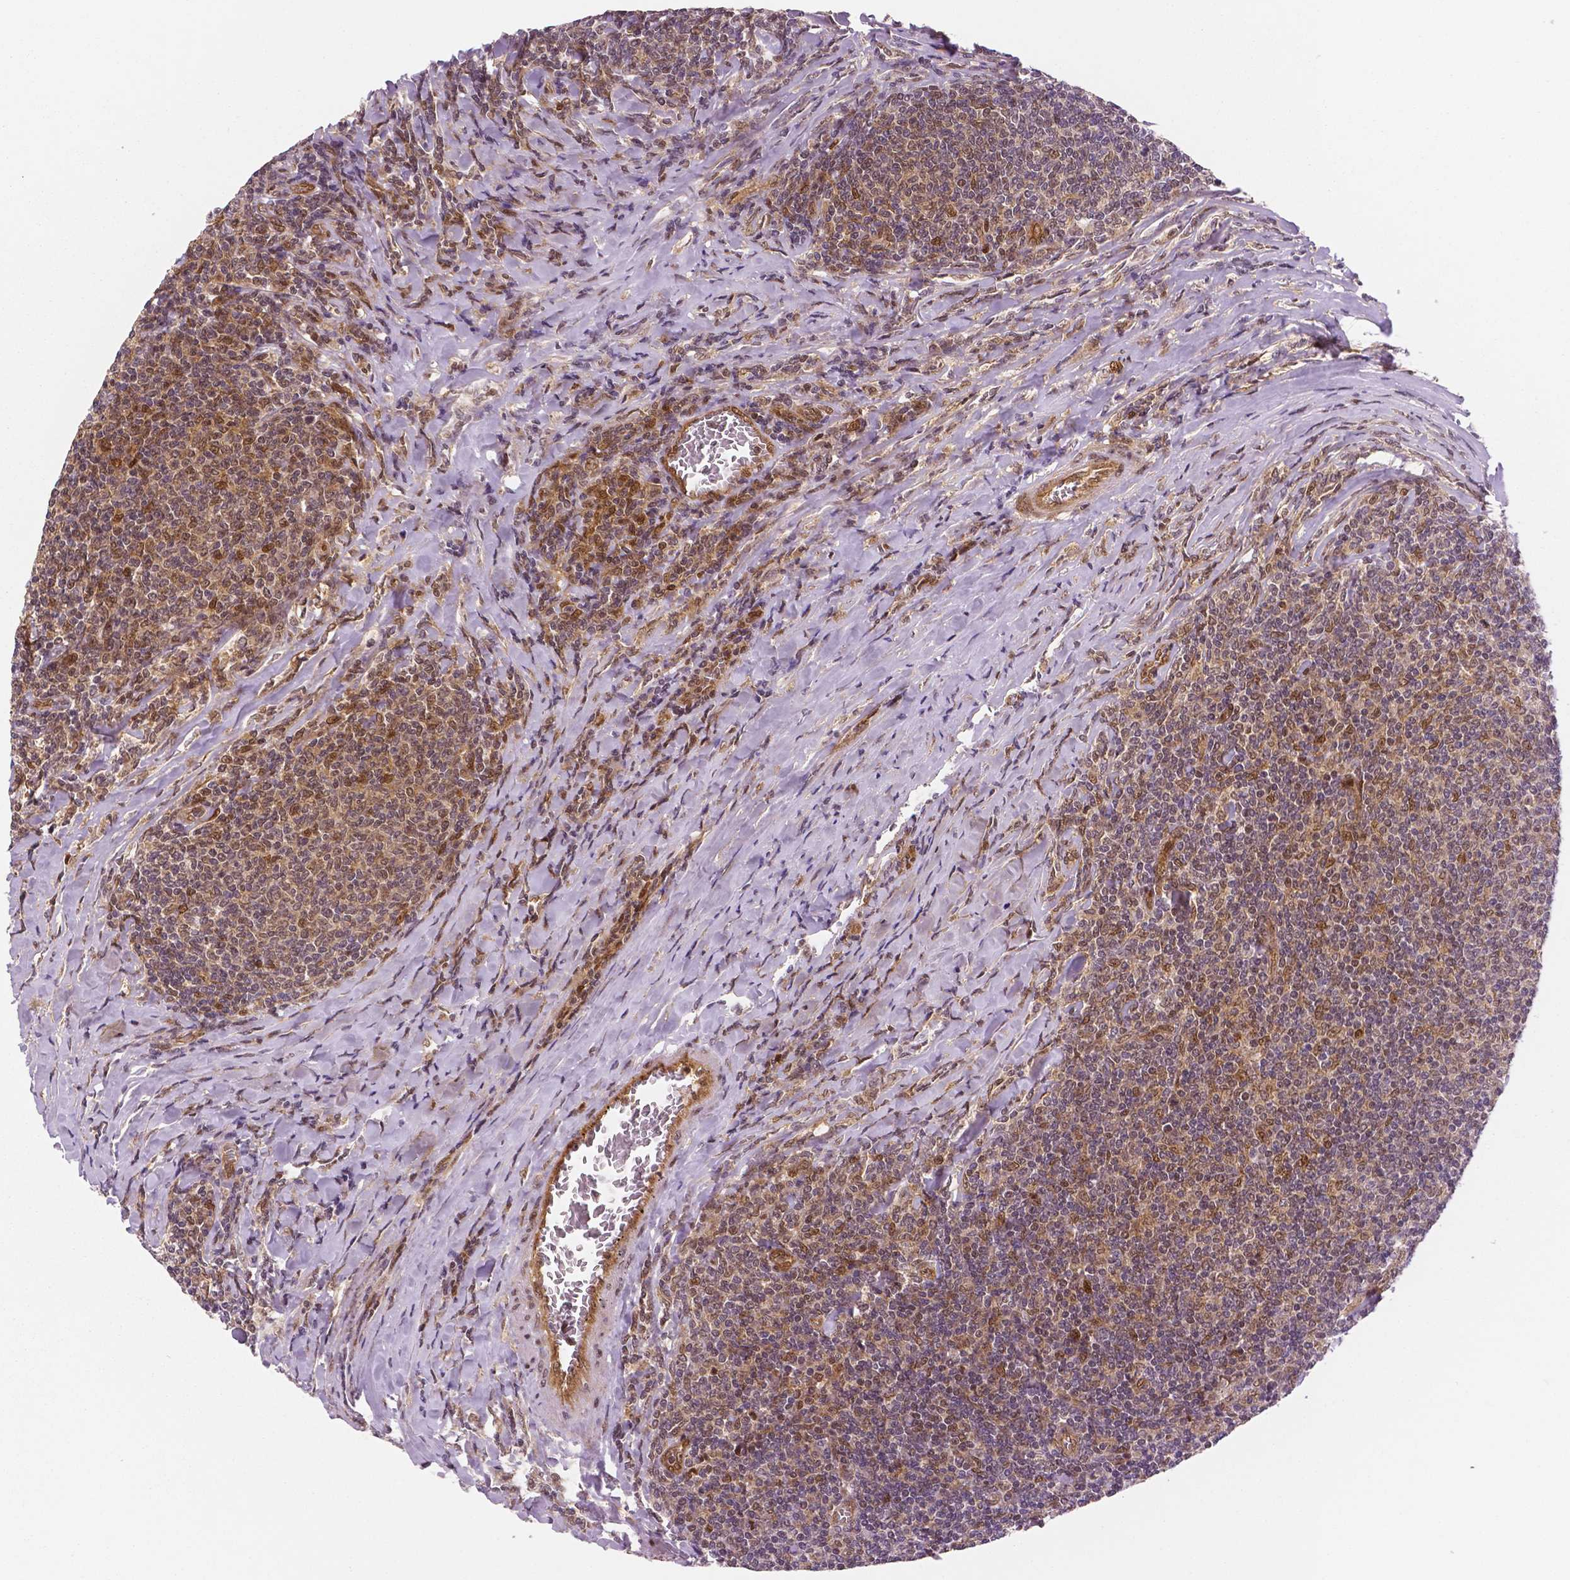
{"staining": {"intensity": "moderate", "quantity": "25%-75%", "location": "cytoplasmic/membranous"}, "tissue": "lymphoma", "cell_type": "Tumor cells", "image_type": "cancer", "snomed": [{"axis": "morphology", "description": "Malignant lymphoma, non-Hodgkin's type, Low grade"}, {"axis": "topography", "description": "Lymph node"}], "caption": "Protein positivity by IHC shows moderate cytoplasmic/membranous staining in approximately 25%-75% of tumor cells in lymphoma. (brown staining indicates protein expression, while blue staining denotes nuclei).", "gene": "STAT3", "patient": {"sex": "male", "age": 52}}